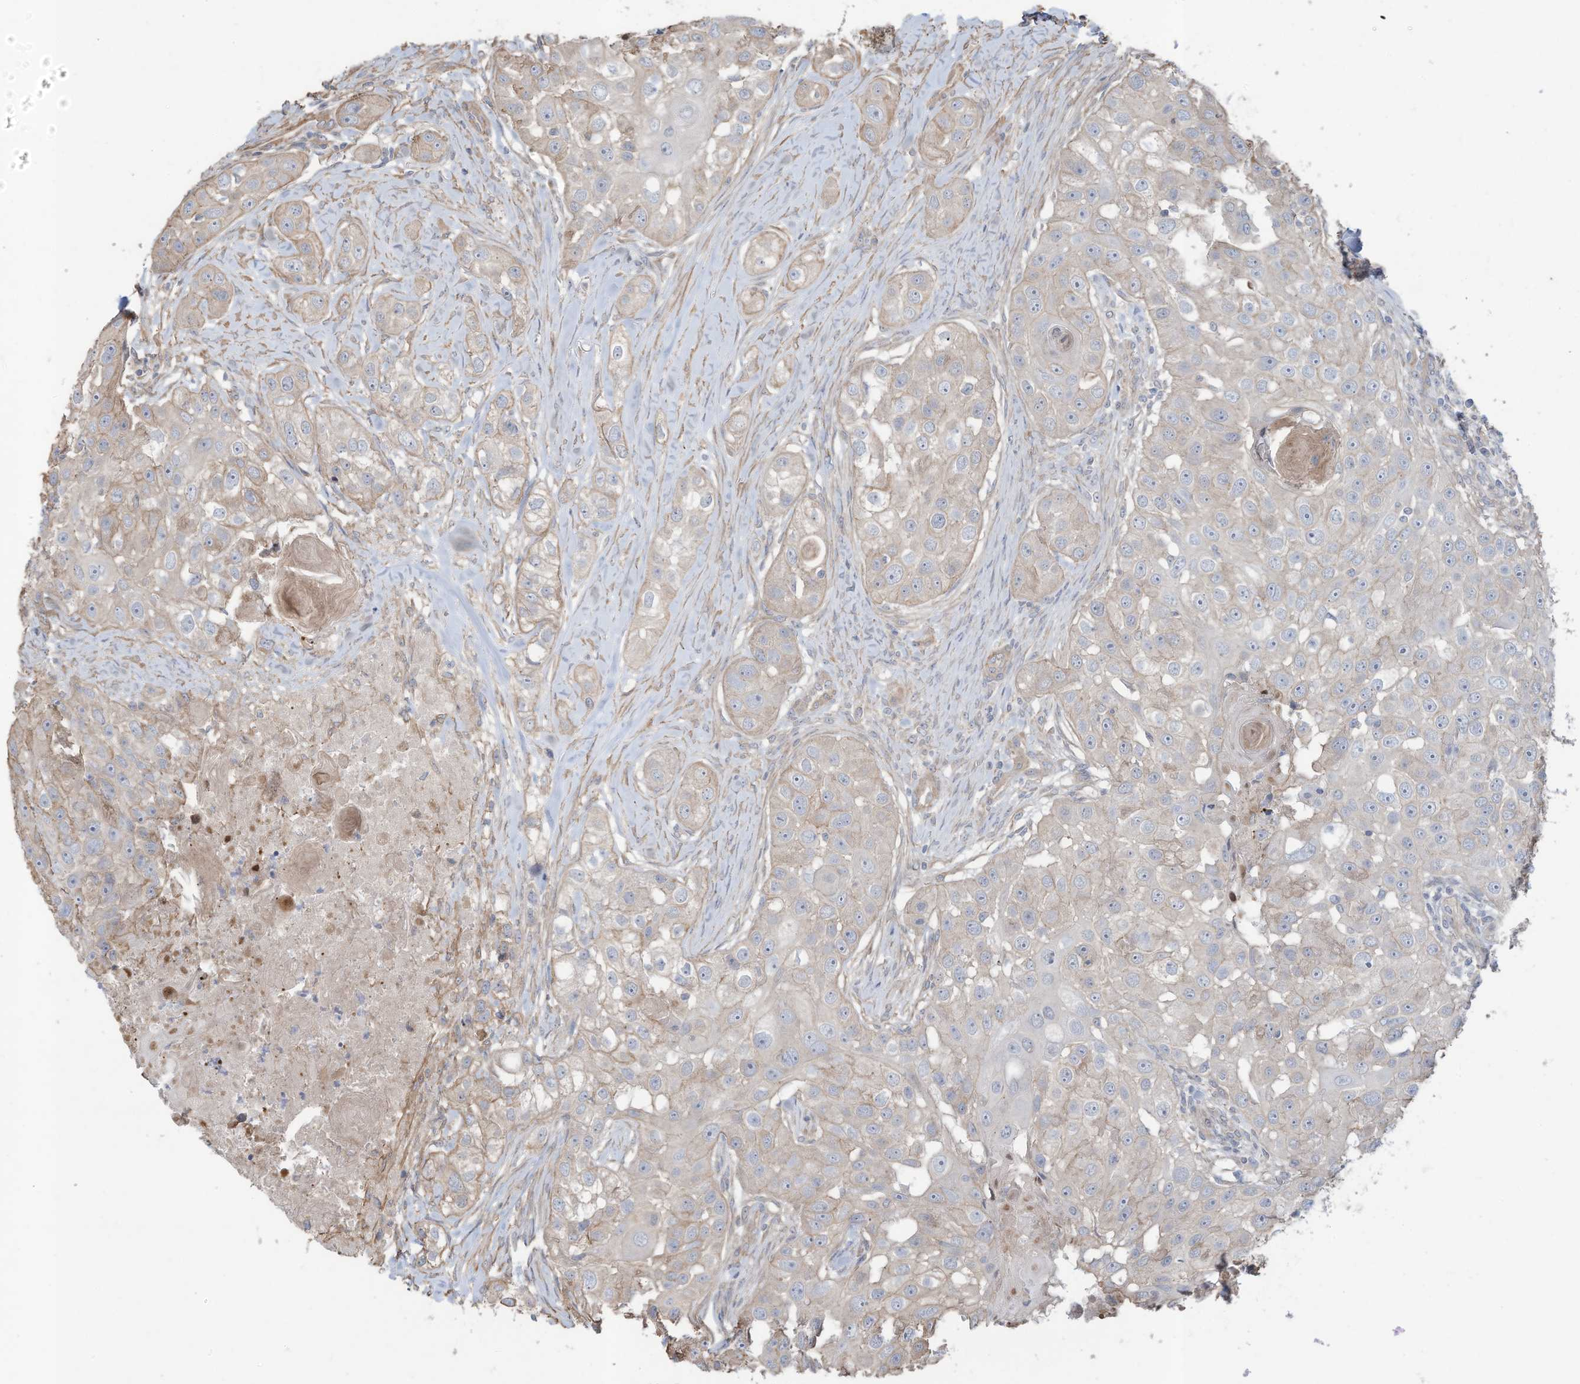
{"staining": {"intensity": "weak", "quantity": "<25%", "location": "cytoplasmic/membranous"}, "tissue": "head and neck cancer", "cell_type": "Tumor cells", "image_type": "cancer", "snomed": [{"axis": "morphology", "description": "Normal tissue, NOS"}, {"axis": "morphology", "description": "Squamous cell carcinoma, NOS"}, {"axis": "topography", "description": "Skeletal muscle"}, {"axis": "topography", "description": "Head-Neck"}], "caption": "Head and neck cancer stained for a protein using immunohistochemistry demonstrates no staining tumor cells.", "gene": "SLC17A7", "patient": {"sex": "male", "age": 51}}